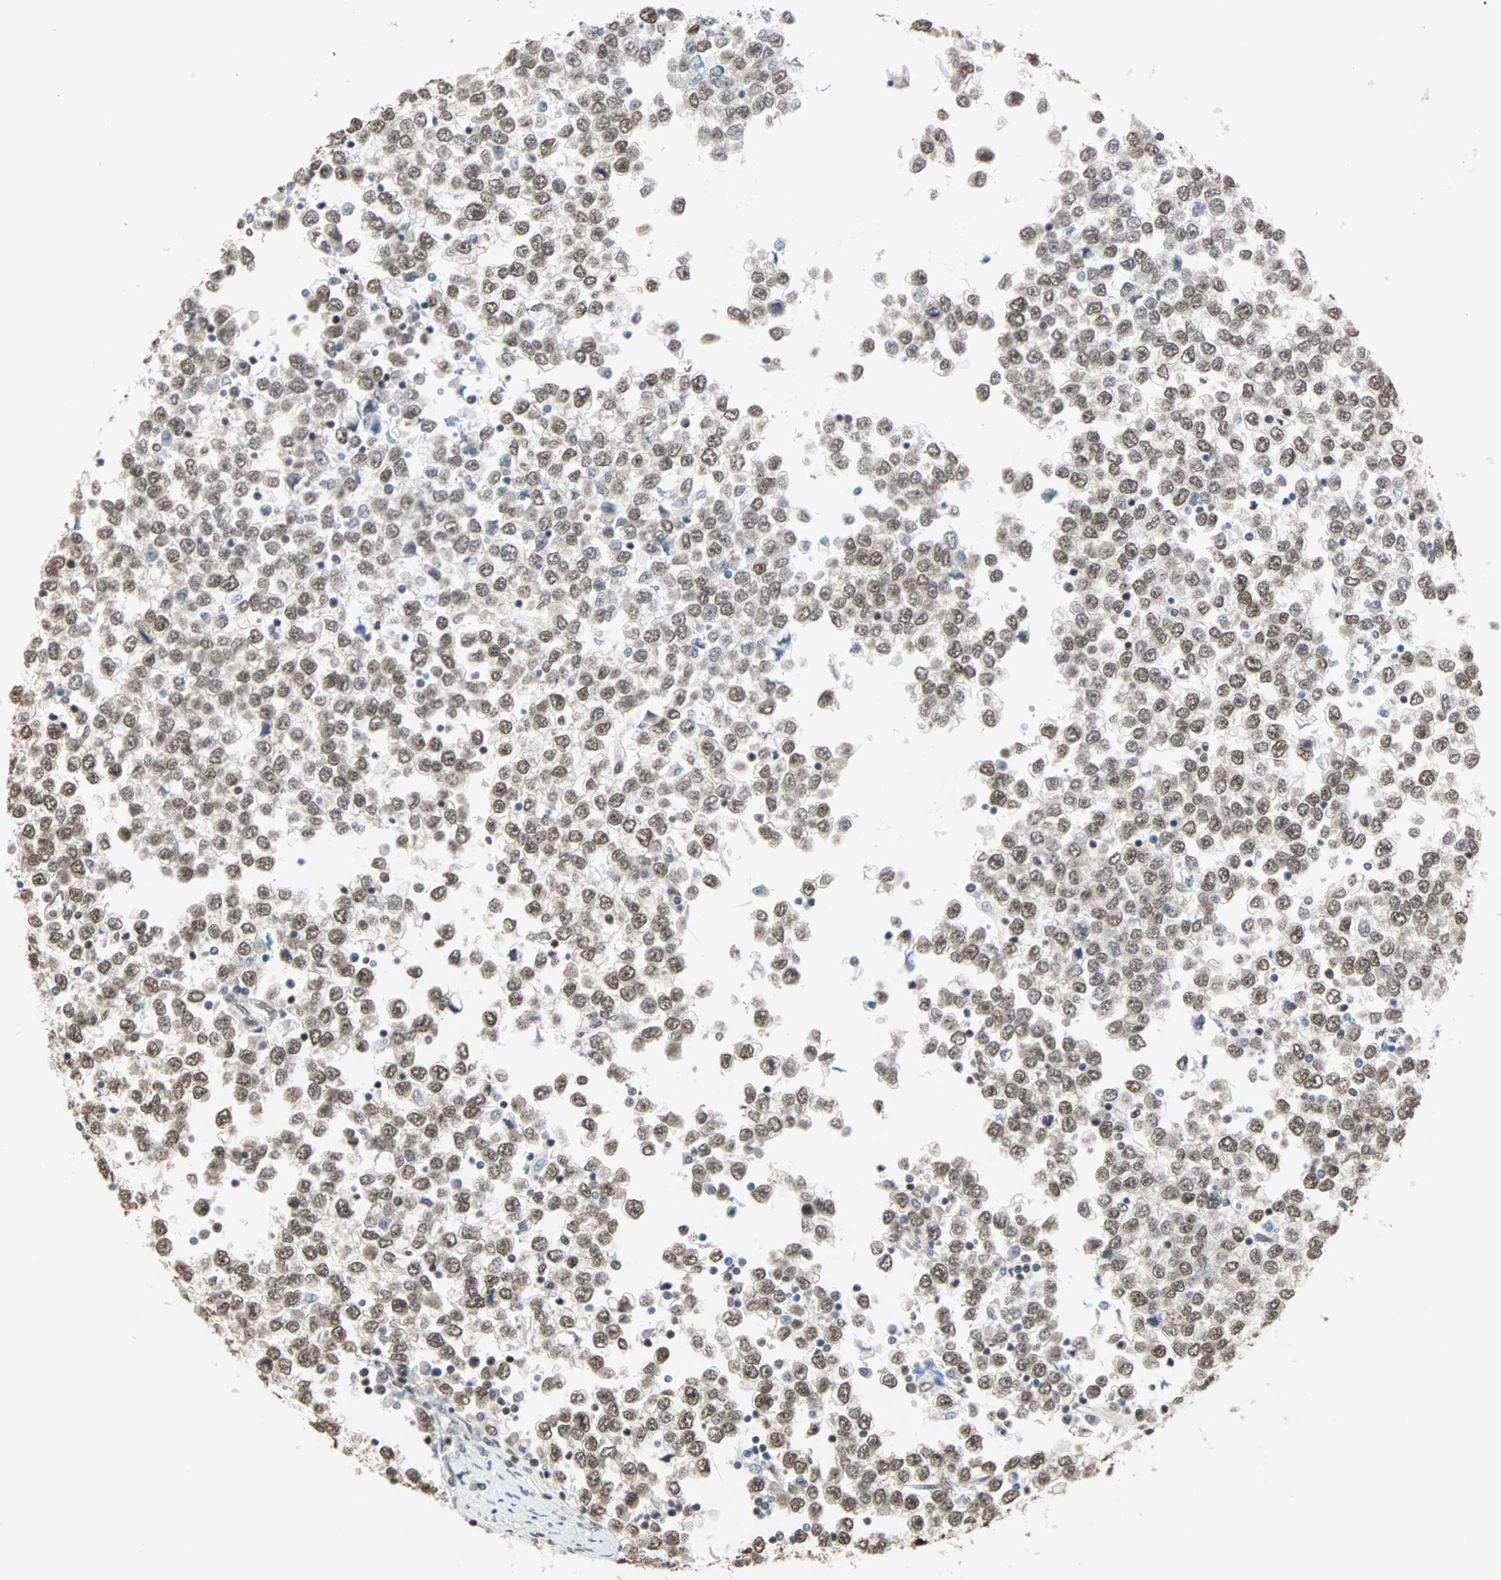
{"staining": {"intensity": "moderate", "quantity": ">75%", "location": "nuclear"}, "tissue": "testis cancer", "cell_type": "Tumor cells", "image_type": "cancer", "snomed": [{"axis": "morphology", "description": "Seminoma, NOS"}, {"axis": "topography", "description": "Testis"}], "caption": "Protein staining by IHC demonstrates moderate nuclear staining in approximately >75% of tumor cells in testis seminoma.", "gene": "DAZAP1", "patient": {"sex": "male", "age": 65}}